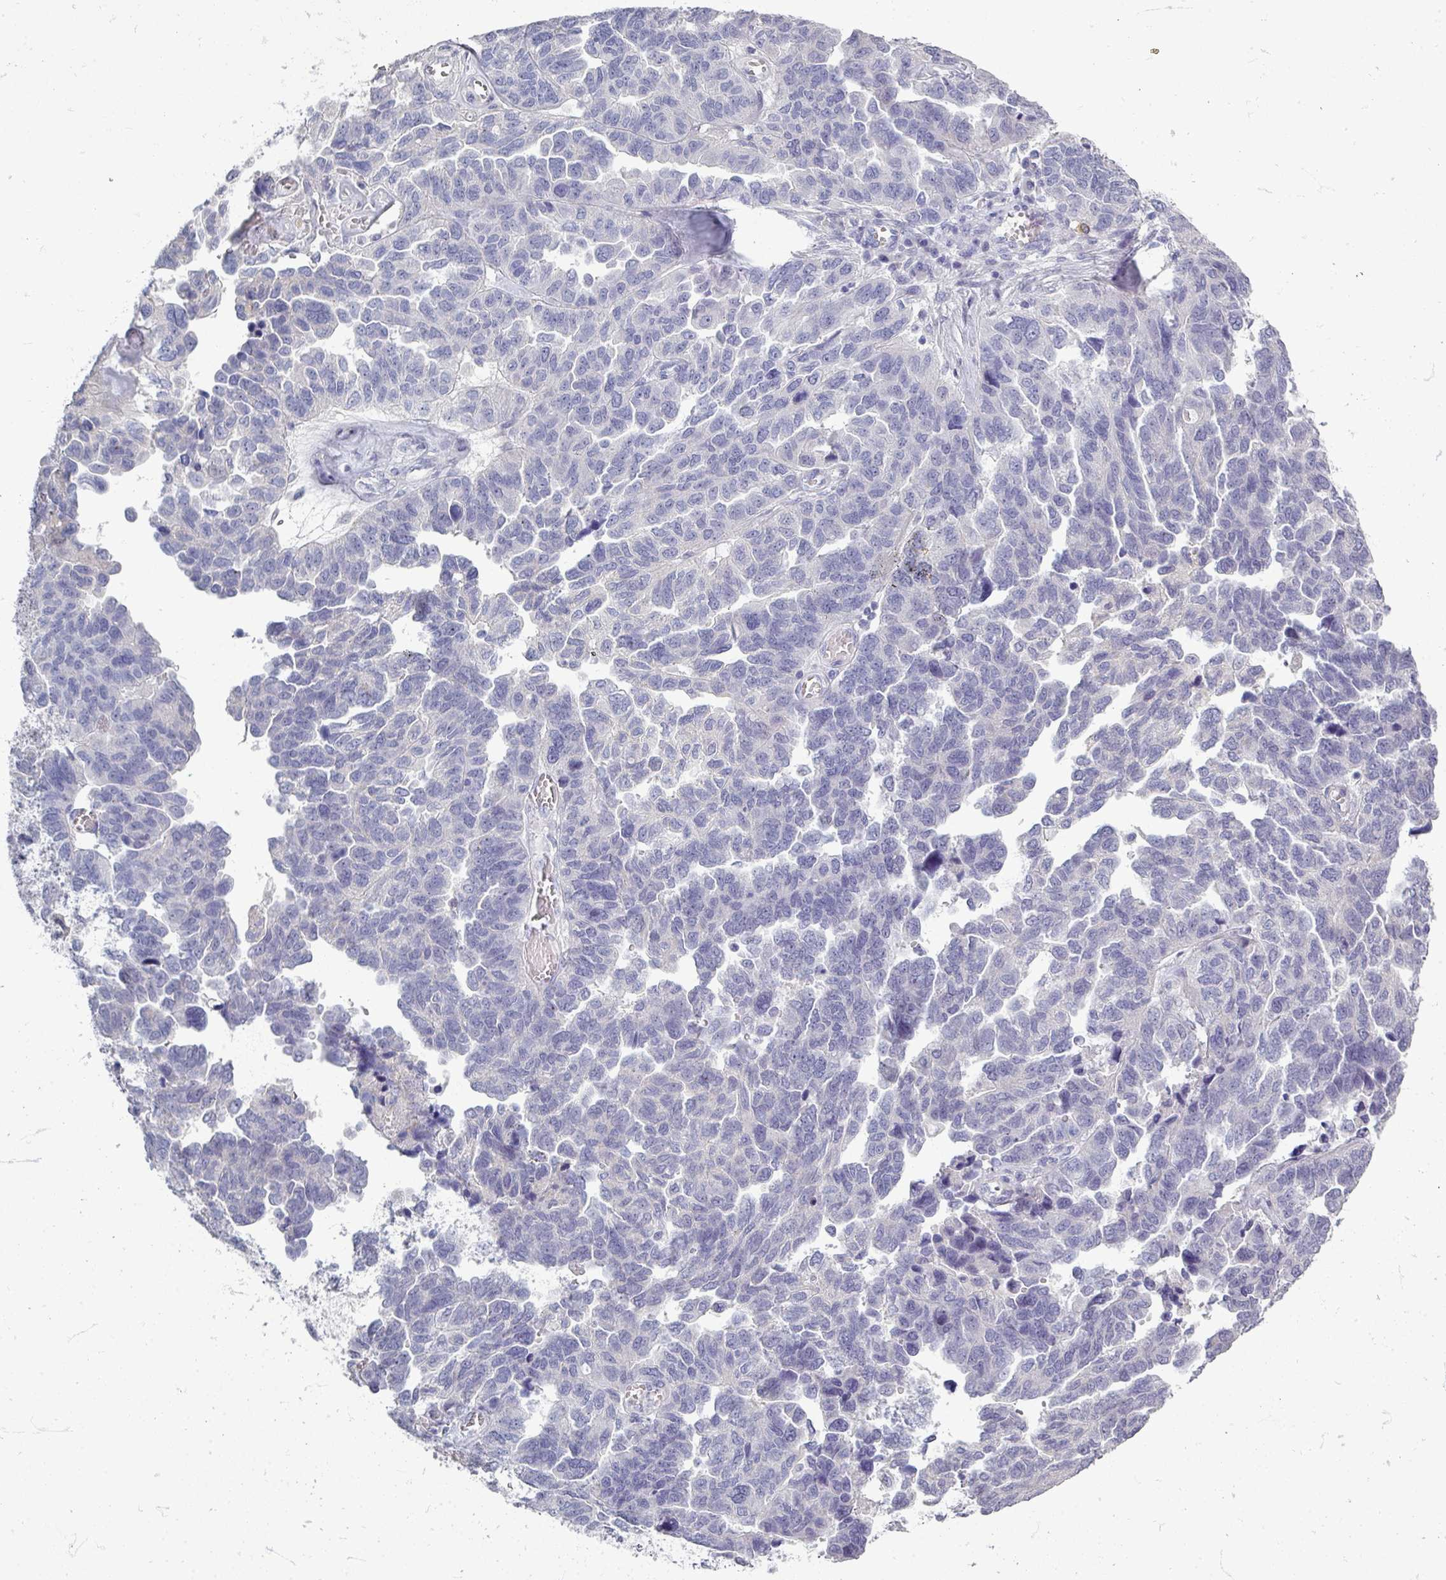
{"staining": {"intensity": "negative", "quantity": "none", "location": "none"}, "tissue": "ovarian cancer", "cell_type": "Tumor cells", "image_type": "cancer", "snomed": [{"axis": "morphology", "description": "Cystadenocarcinoma, serous, NOS"}, {"axis": "topography", "description": "Ovary"}], "caption": "Photomicrograph shows no protein staining in tumor cells of serous cystadenocarcinoma (ovarian) tissue.", "gene": "ZNF878", "patient": {"sex": "female", "age": 64}}